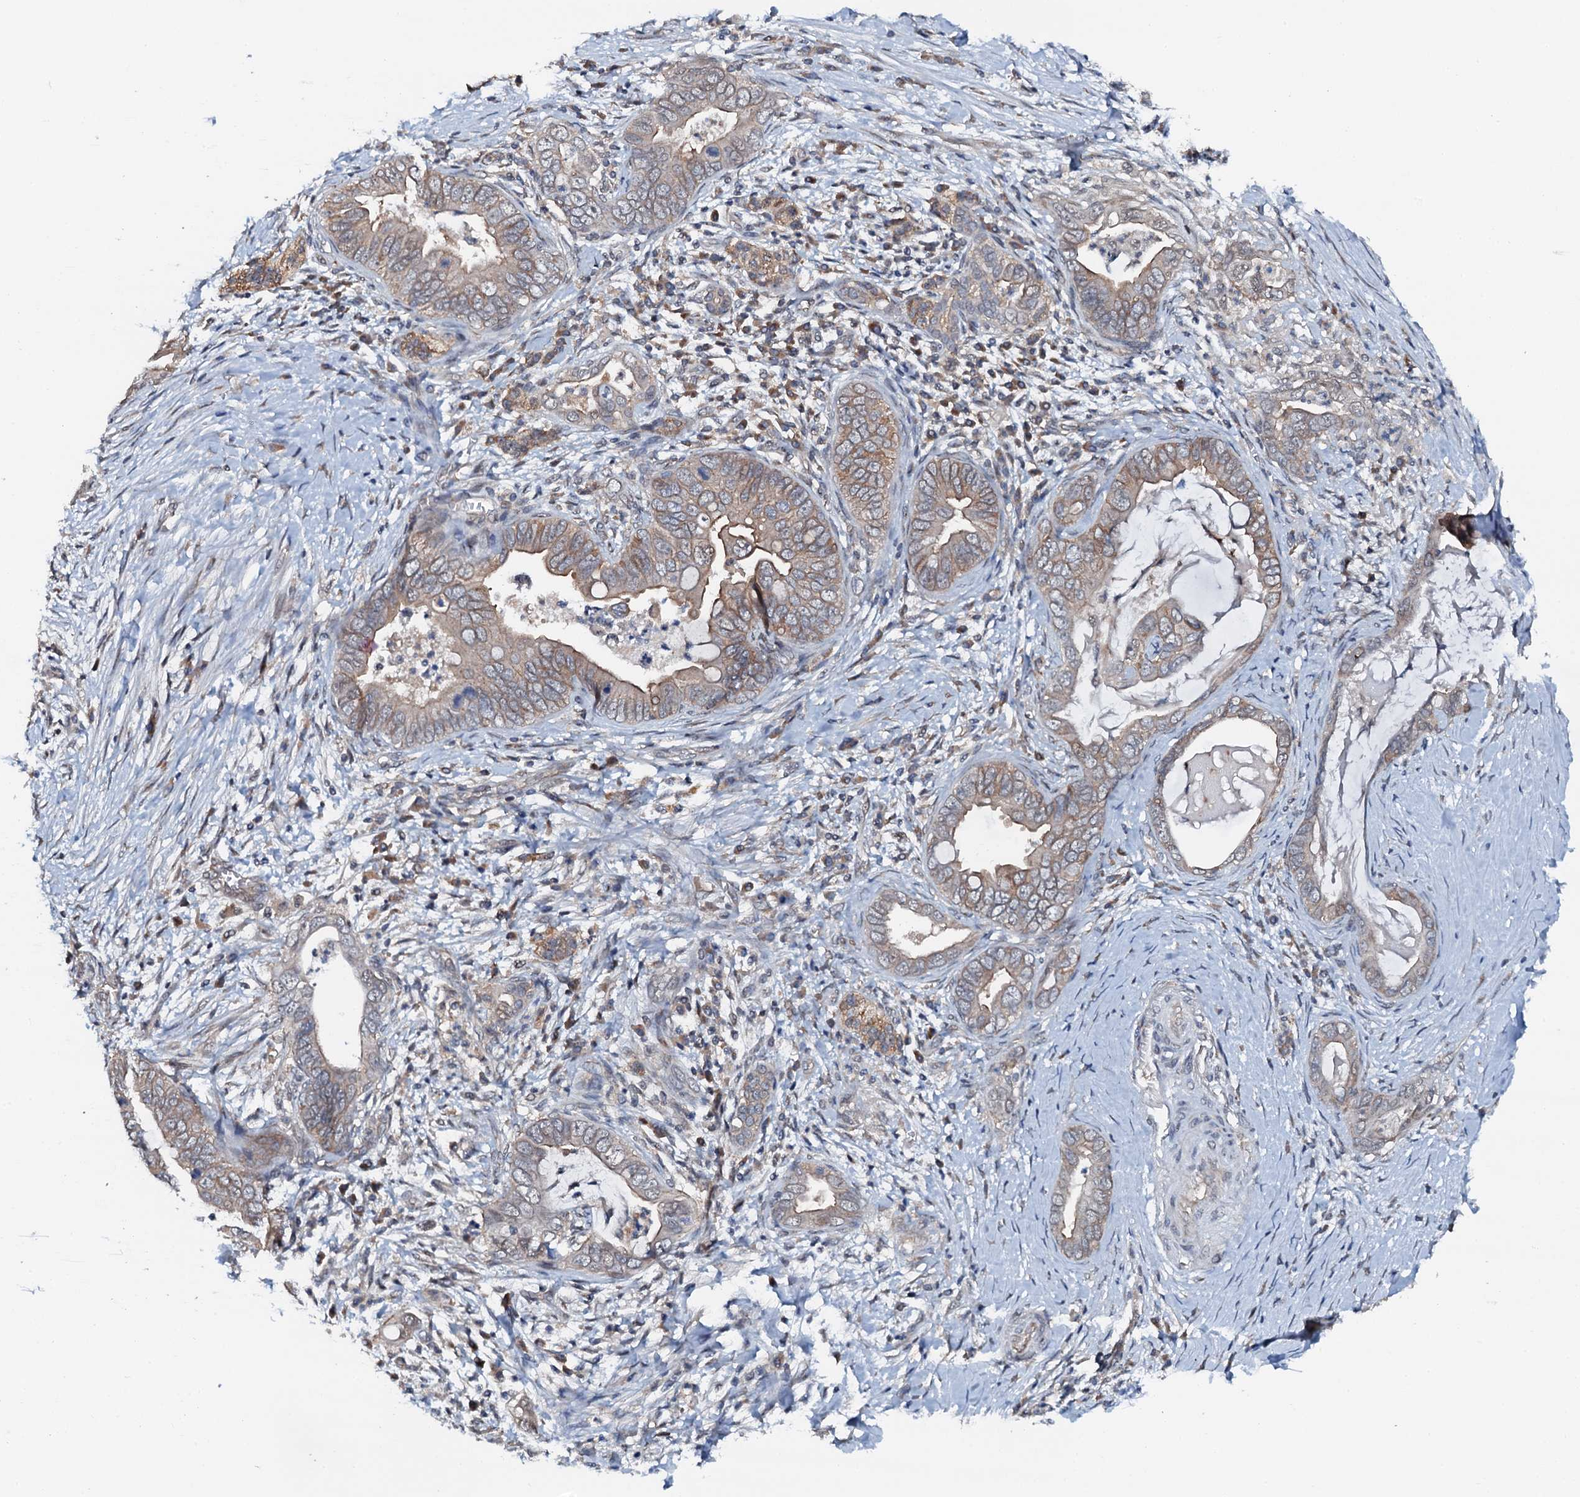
{"staining": {"intensity": "weak", "quantity": "25%-75%", "location": "cytoplasmic/membranous"}, "tissue": "pancreatic cancer", "cell_type": "Tumor cells", "image_type": "cancer", "snomed": [{"axis": "morphology", "description": "Adenocarcinoma, NOS"}, {"axis": "topography", "description": "Pancreas"}], "caption": "Protein staining reveals weak cytoplasmic/membranous positivity in approximately 25%-75% of tumor cells in pancreatic cancer (adenocarcinoma).", "gene": "FLYWCH1", "patient": {"sex": "male", "age": 75}}